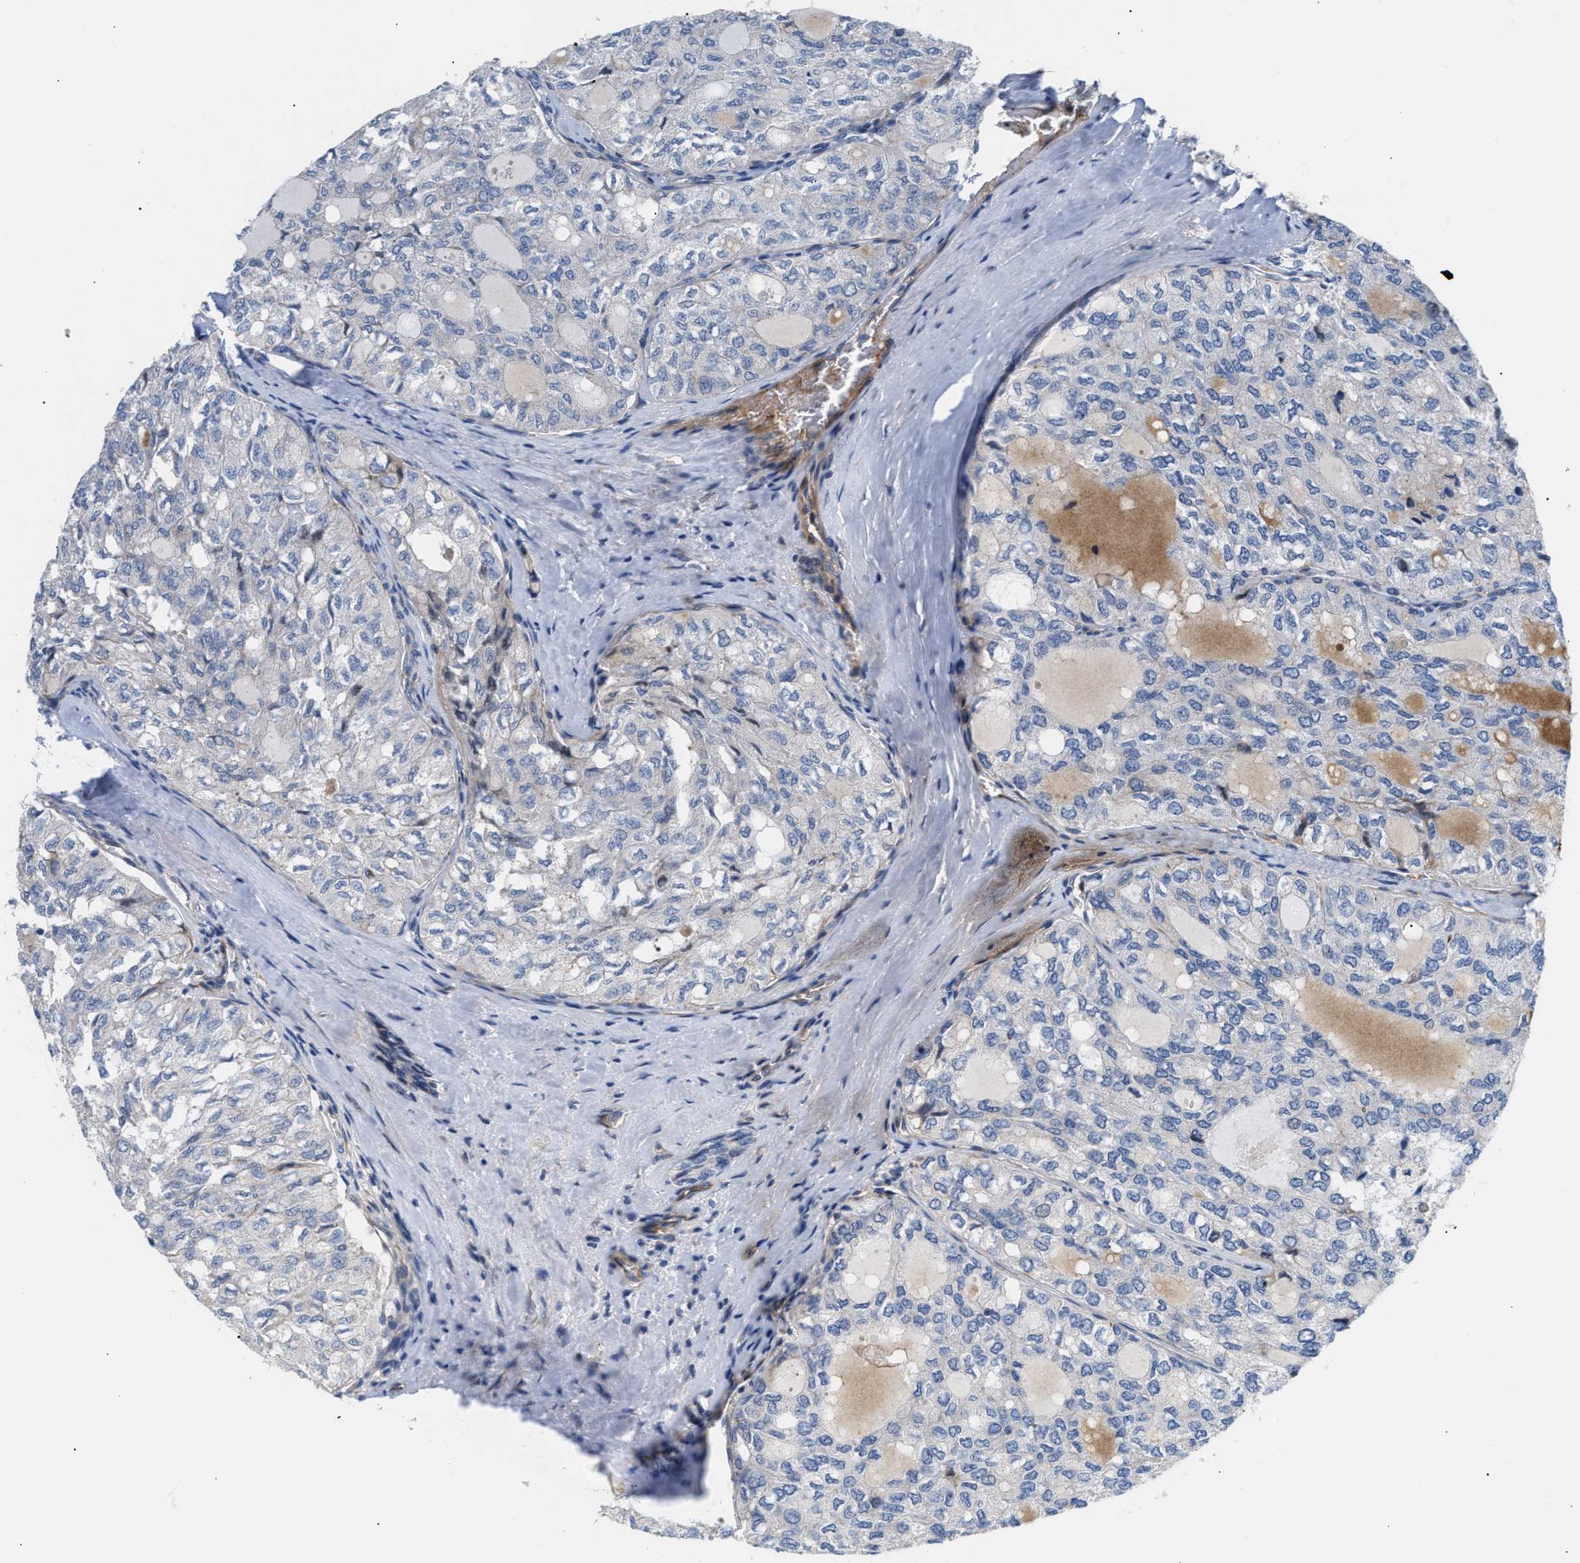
{"staining": {"intensity": "negative", "quantity": "none", "location": "none"}, "tissue": "thyroid cancer", "cell_type": "Tumor cells", "image_type": "cancer", "snomed": [{"axis": "morphology", "description": "Follicular adenoma carcinoma, NOS"}, {"axis": "topography", "description": "Thyroid gland"}], "caption": "DAB immunohistochemical staining of human thyroid follicular adenoma carcinoma exhibits no significant staining in tumor cells.", "gene": "TFPI", "patient": {"sex": "male", "age": 75}}